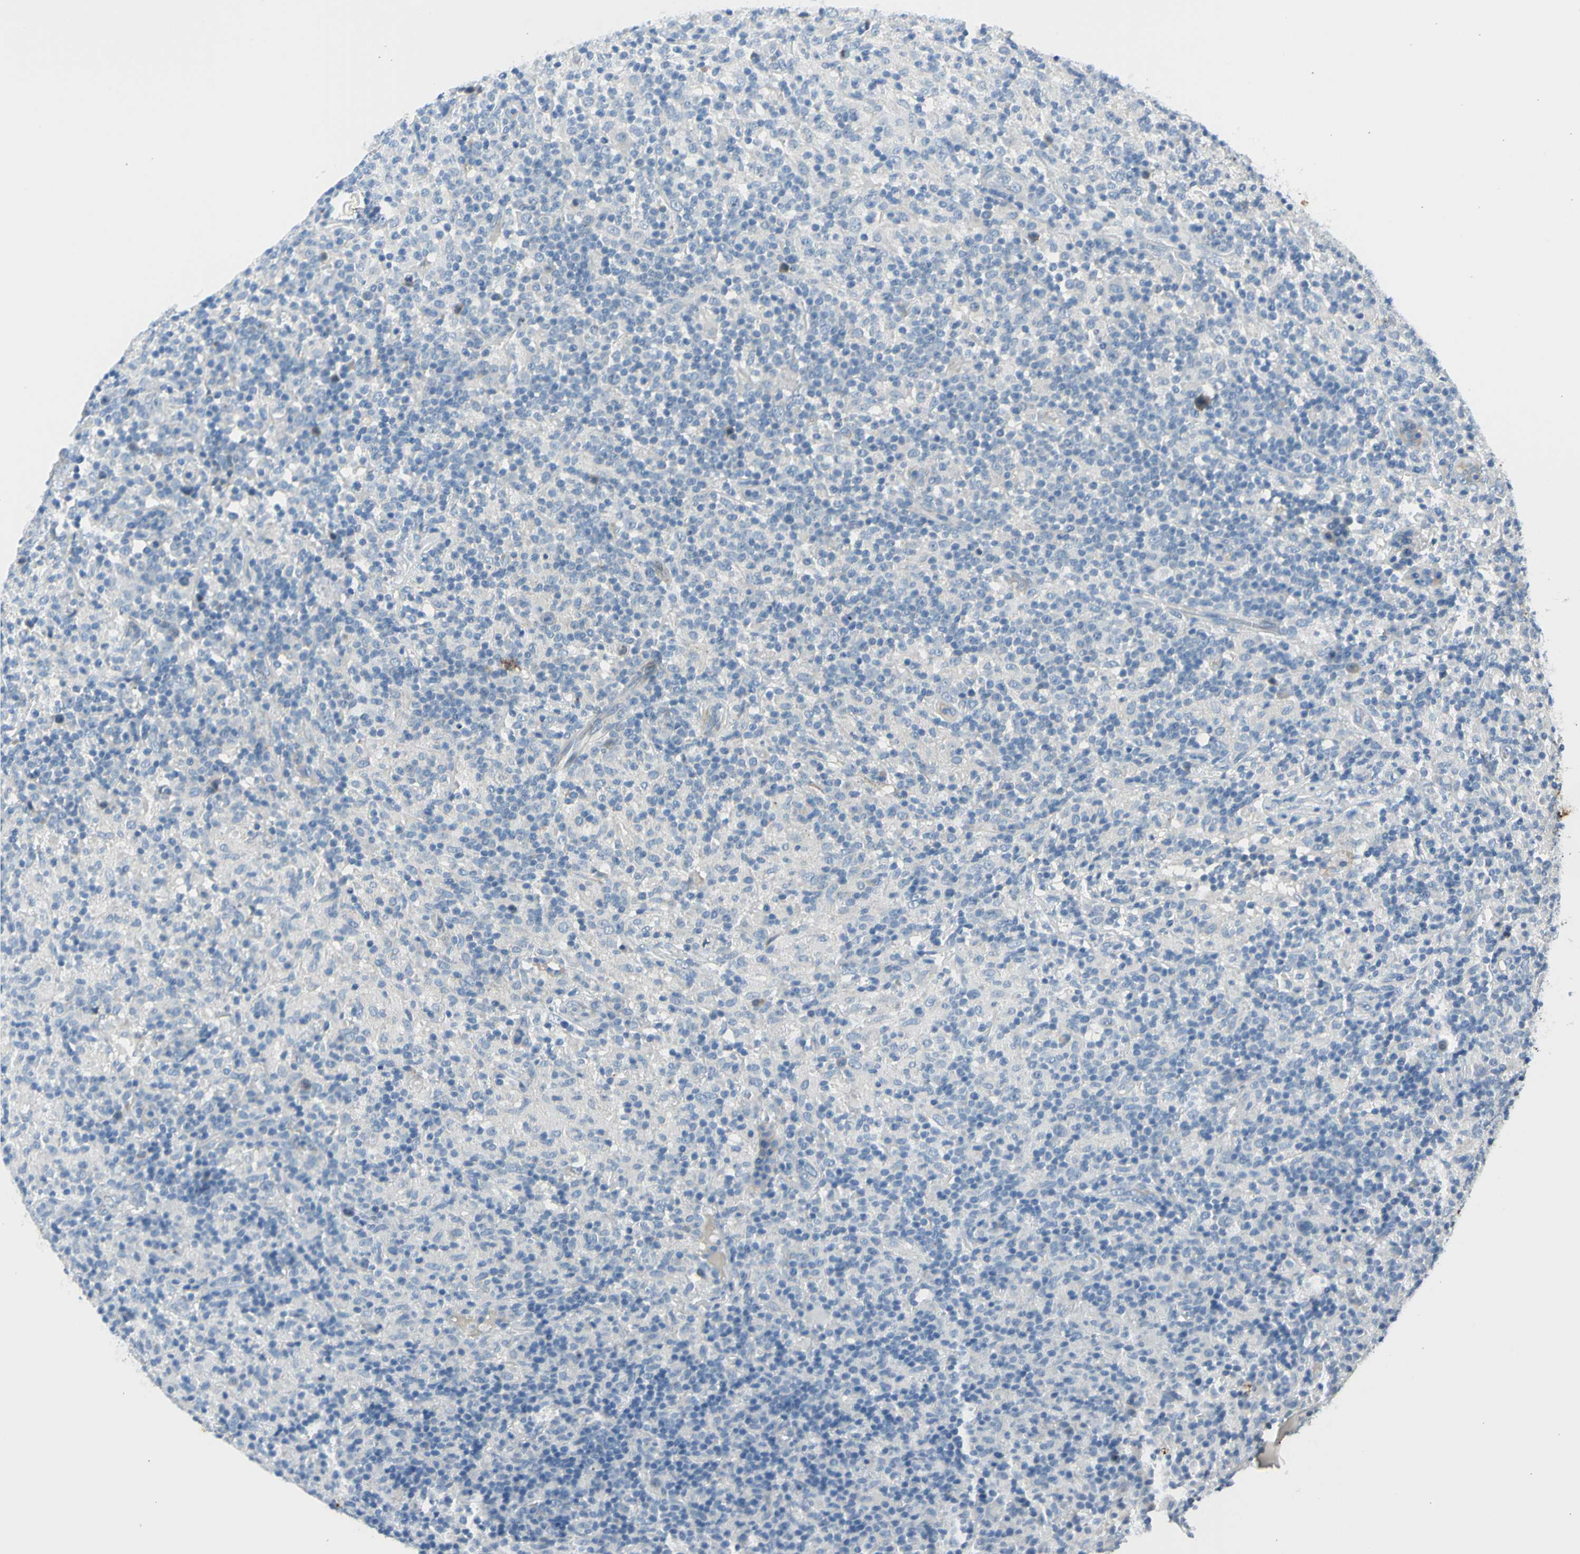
{"staining": {"intensity": "negative", "quantity": "none", "location": "none"}, "tissue": "lymphoma", "cell_type": "Tumor cells", "image_type": "cancer", "snomed": [{"axis": "morphology", "description": "Hodgkin's disease, NOS"}, {"axis": "topography", "description": "Lymph node"}], "caption": "Hodgkin's disease stained for a protein using immunohistochemistry shows no positivity tumor cells.", "gene": "NPHP3", "patient": {"sex": "male", "age": 70}}